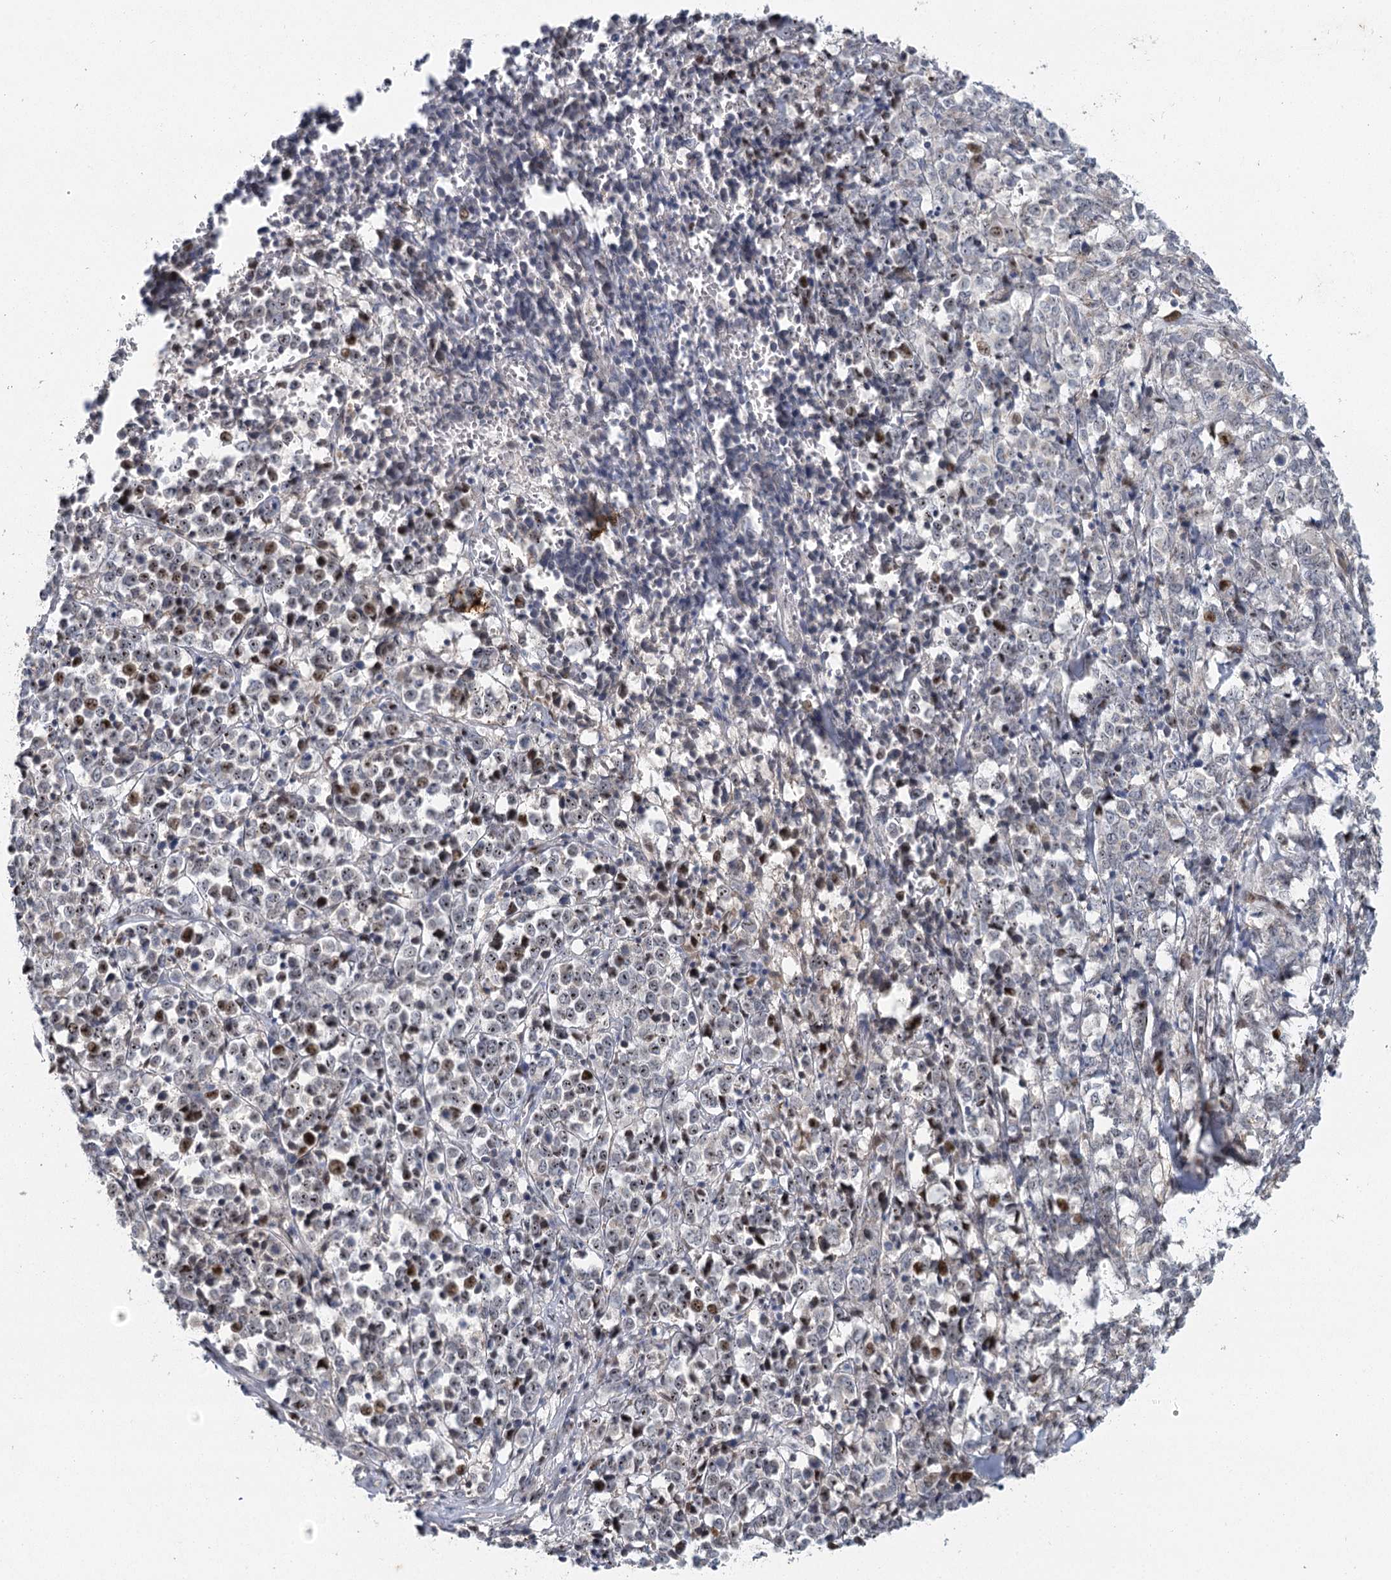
{"staining": {"intensity": "negative", "quantity": "none", "location": "none"}, "tissue": "melanoma", "cell_type": "Tumor cells", "image_type": "cancer", "snomed": [{"axis": "morphology", "description": "Malignant melanoma, NOS"}, {"axis": "topography", "description": "Skin"}], "caption": "Immunohistochemistry image of neoplastic tissue: malignant melanoma stained with DAB (3,3'-diaminobenzidine) exhibits no significant protein staining in tumor cells.", "gene": "IL11RA", "patient": {"sex": "female", "age": 72}}